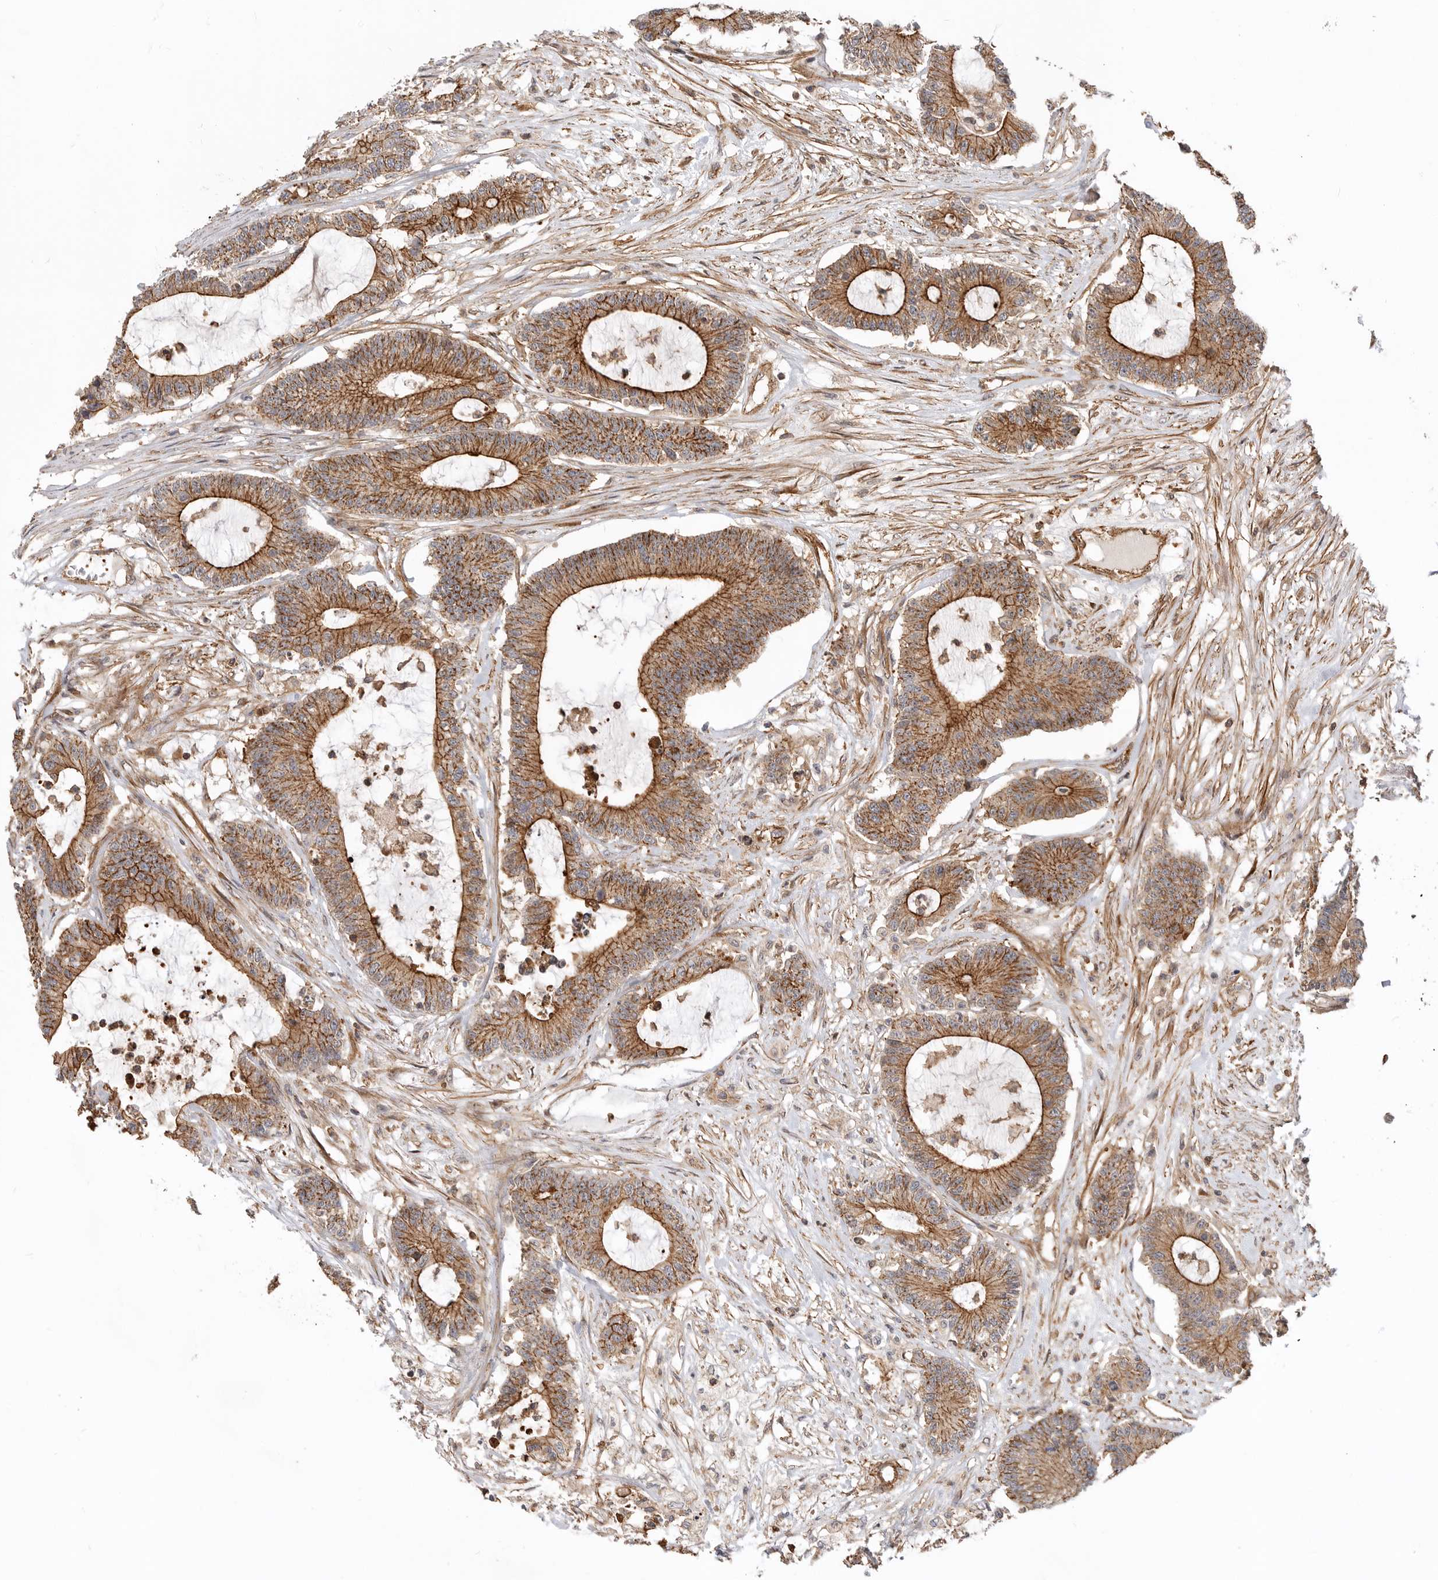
{"staining": {"intensity": "moderate", "quantity": ">75%", "location": "cytoplasmic/membranous"}, "tissue": "colorectal cancer", "cell_type": "Tumor cells", "image_type": "cancer", "snomed": [{"axis": "morphology", "description": "Adenocarcinoma, NOS"}, {"axis": "topography", "description": "Colon"}], "caption": "A micrograph showing moderate cytoplasmic/membranous staining in approximately >75% of tumor cells in adenocarcinoma (colorectal), as visualized by brown immunohistochemical staining.", "gene": "GPATCH2", "patient": {"sex": "female", "age": 84}}